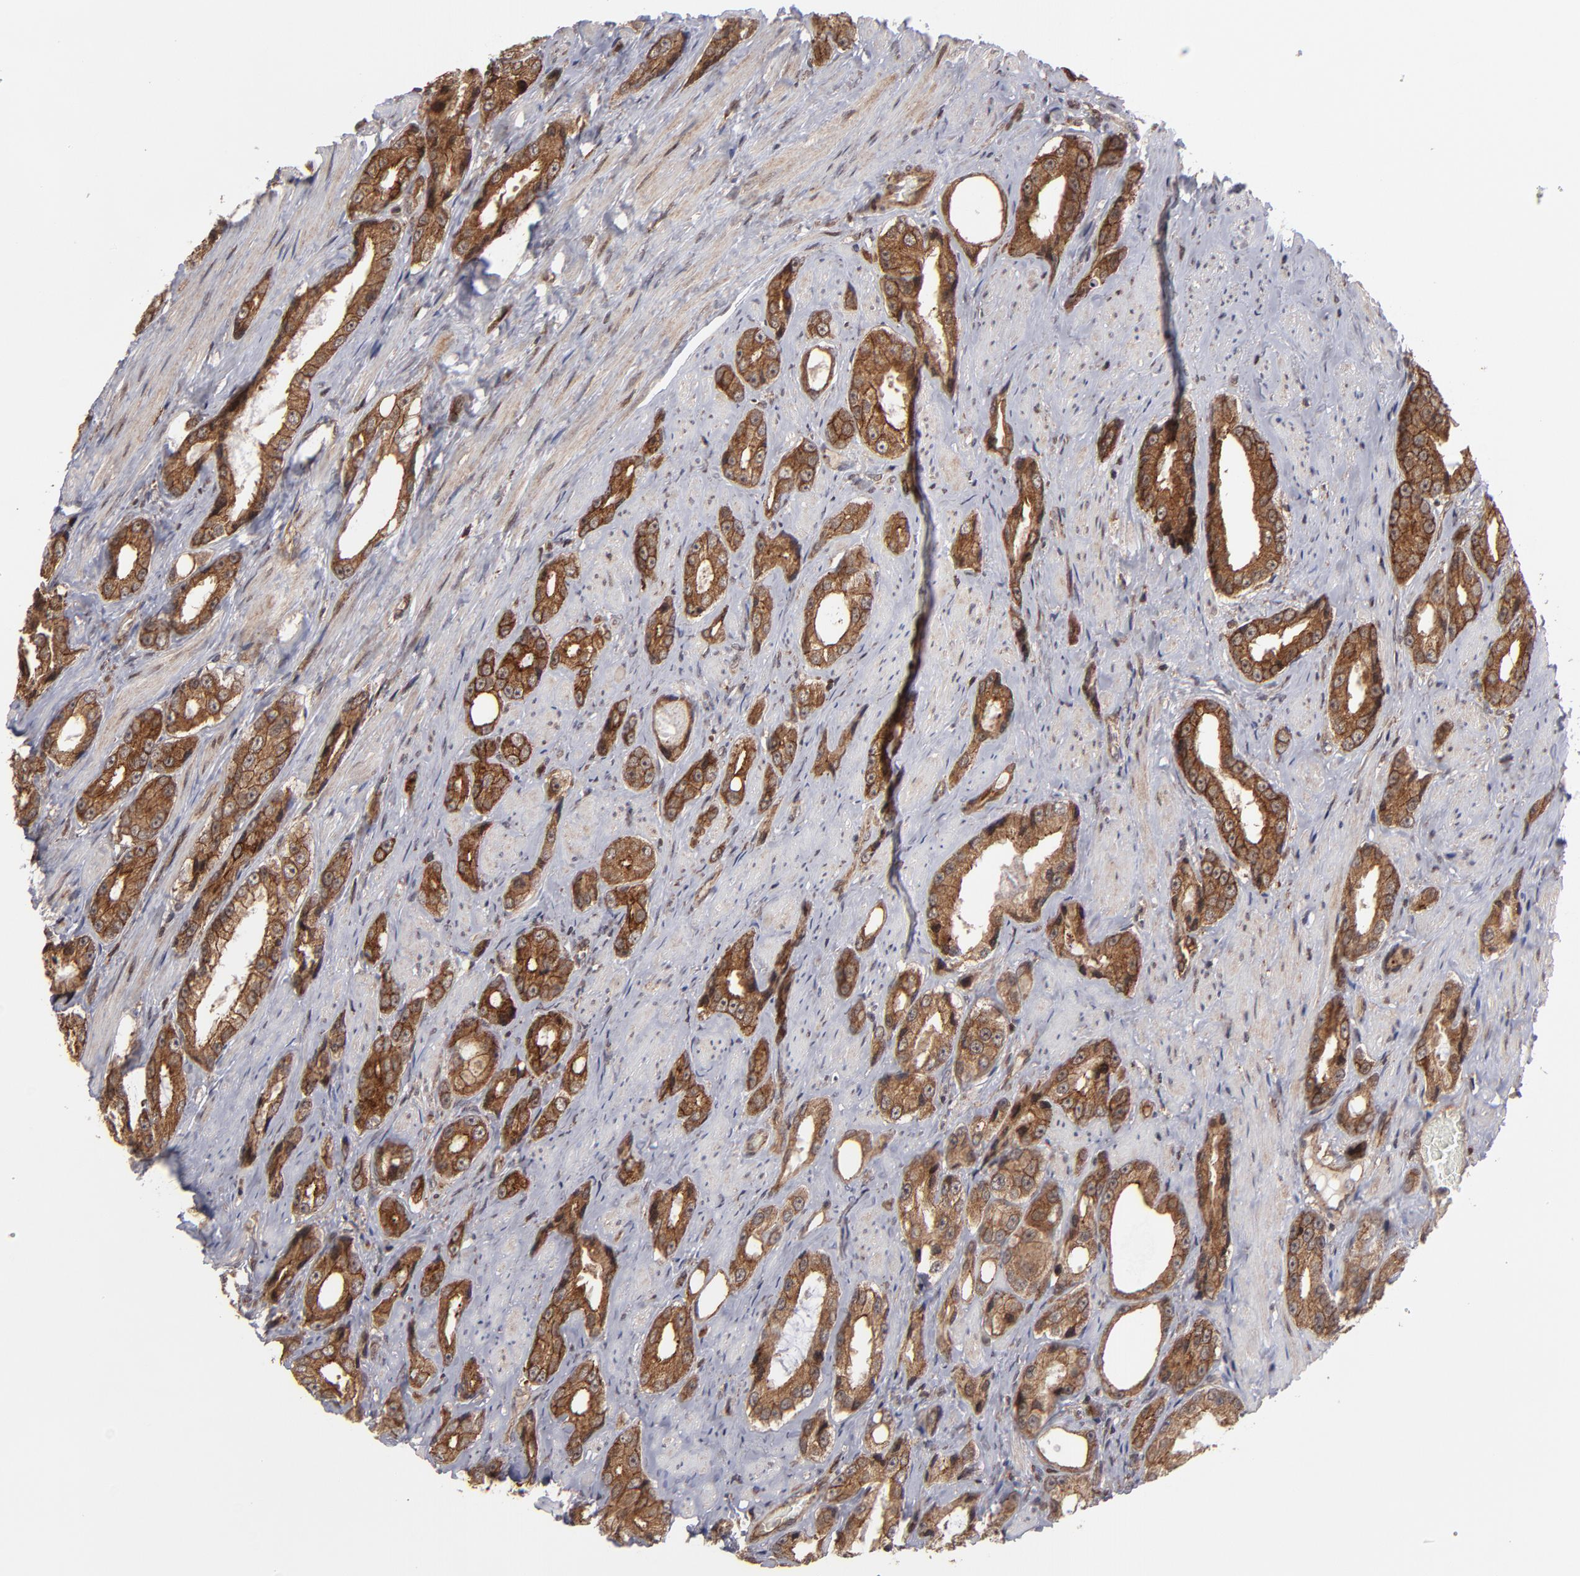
{"staining": {"intensity": "strong", "quantity": ">75%", "location": "cytoplasmic/membranous,nuclear"}, "tissue": "prostate cancer", "cell_type": "Tumor cells", "image_type": "cancer", "snomed": [{"axis": "morphology", "description": "Adenocarcinoma, Medium grade"}, {"axis": "topography", "description": "Prostate"}], "caption": "DAB immunohistochemical staining of human prostate cancer (adenocarcinoma (medium-grade)) reveals strong cytoplasmic/membranous and nuclear protein positivity in approximately >75% of tumor cells.", "gene": "RGS6", "patient": {"sex": "male", "age": 60}}